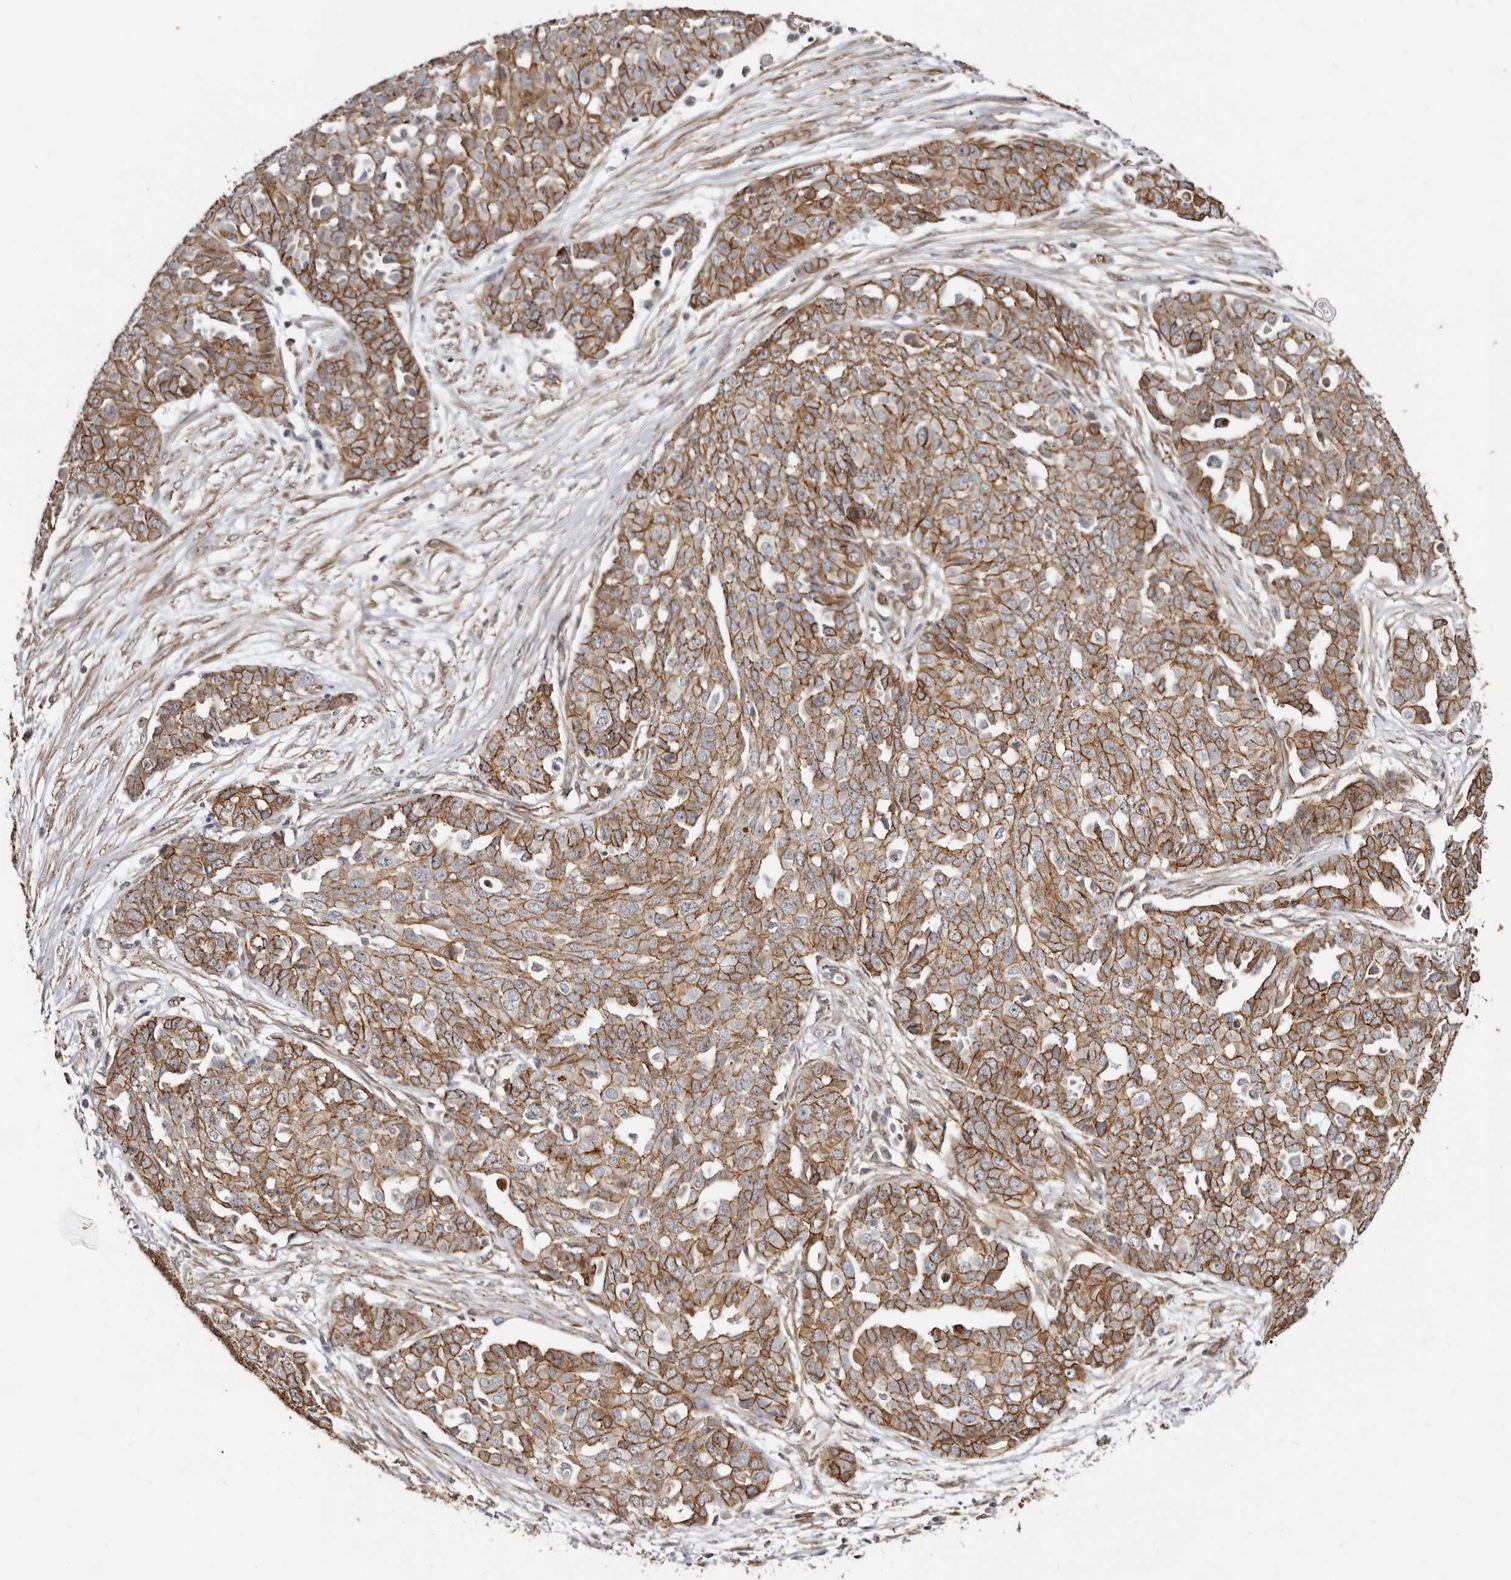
{"staining": {"intensity": "strong", "quantity": ">75%", "location": "cytoplasmic/membranous"}, "tissue": "ovarian cancer", "cell_type": "Tumor cells", "image_type": "cancer", "snomed": [{"axis": "morphology", "description": "Cystadenocarcinoma, serous, NOS"}, {"axis": "topography", "description": "Soft tissue"}, {"axis": "topography", "description": "Ovary"}], "caption": "Immunohistochemical staining of human serous cystadenocarcinoma (ovarian) shows high levels of strong cytoplasmic/membranous staining in about >75% of tumor cells. The protein is shown in brown color, while the nuclei are stained blue.", "gene": "CTNNB1", "patient": {"sex": "female", "age": 57}}